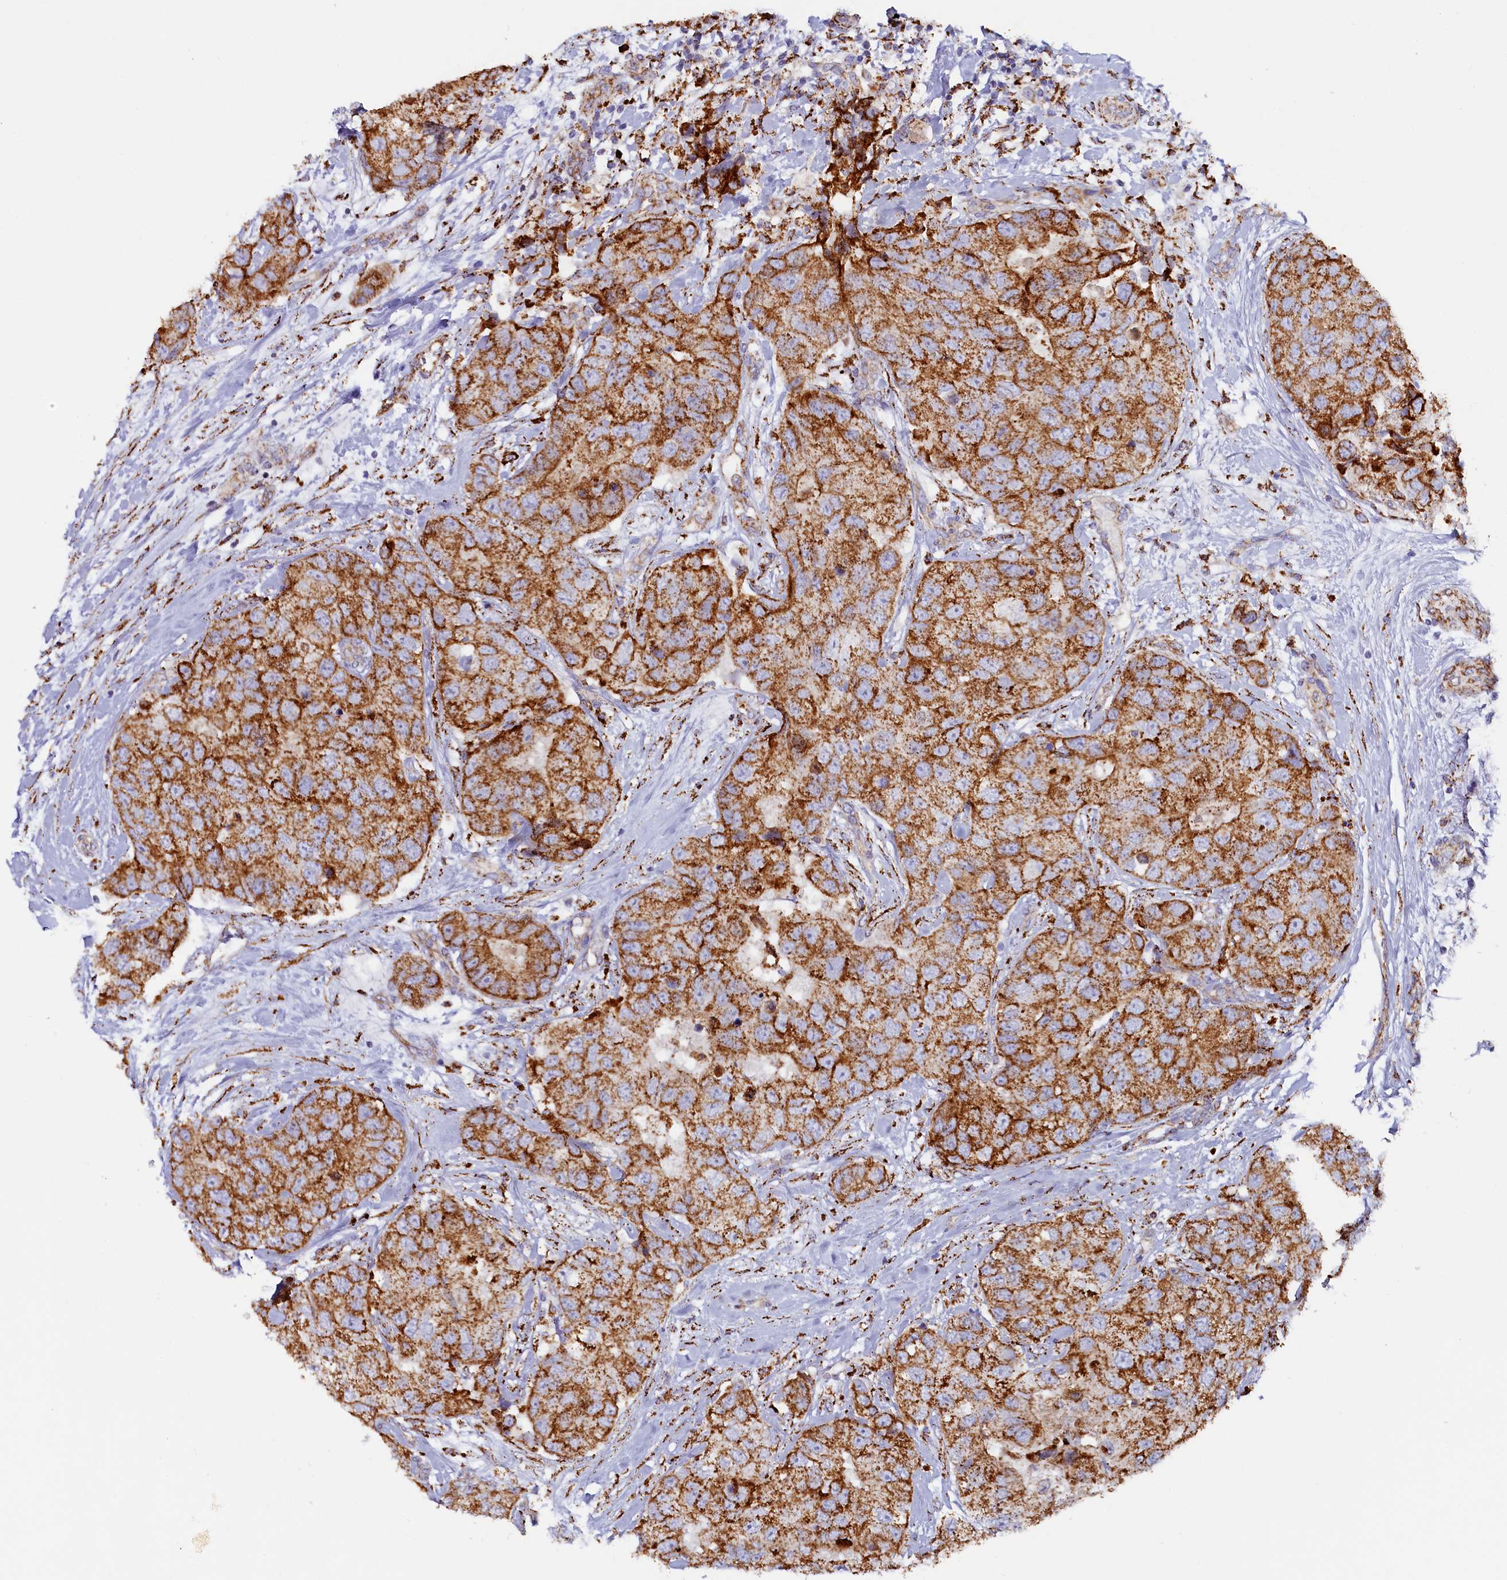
{"staining": {"intensity": "strong", "quantity": ">75%", "location": "cytoplasmic/membranous"}, "tissue": "breast cancer", "cell_type": "Tumor cells", "image_type": "cancer", "snomed": [{"axis": "morphology", "description": "Duct carcinoma"}, {"axis": "topography", "description": "Breast"}], "caption": "Tumor cells show high levels of strong cytoplasmic/membranous staining in about >75% of cells in breast cancer.", "gene": "AKTIP", "patient": {"sex": "female", "age": 62}}